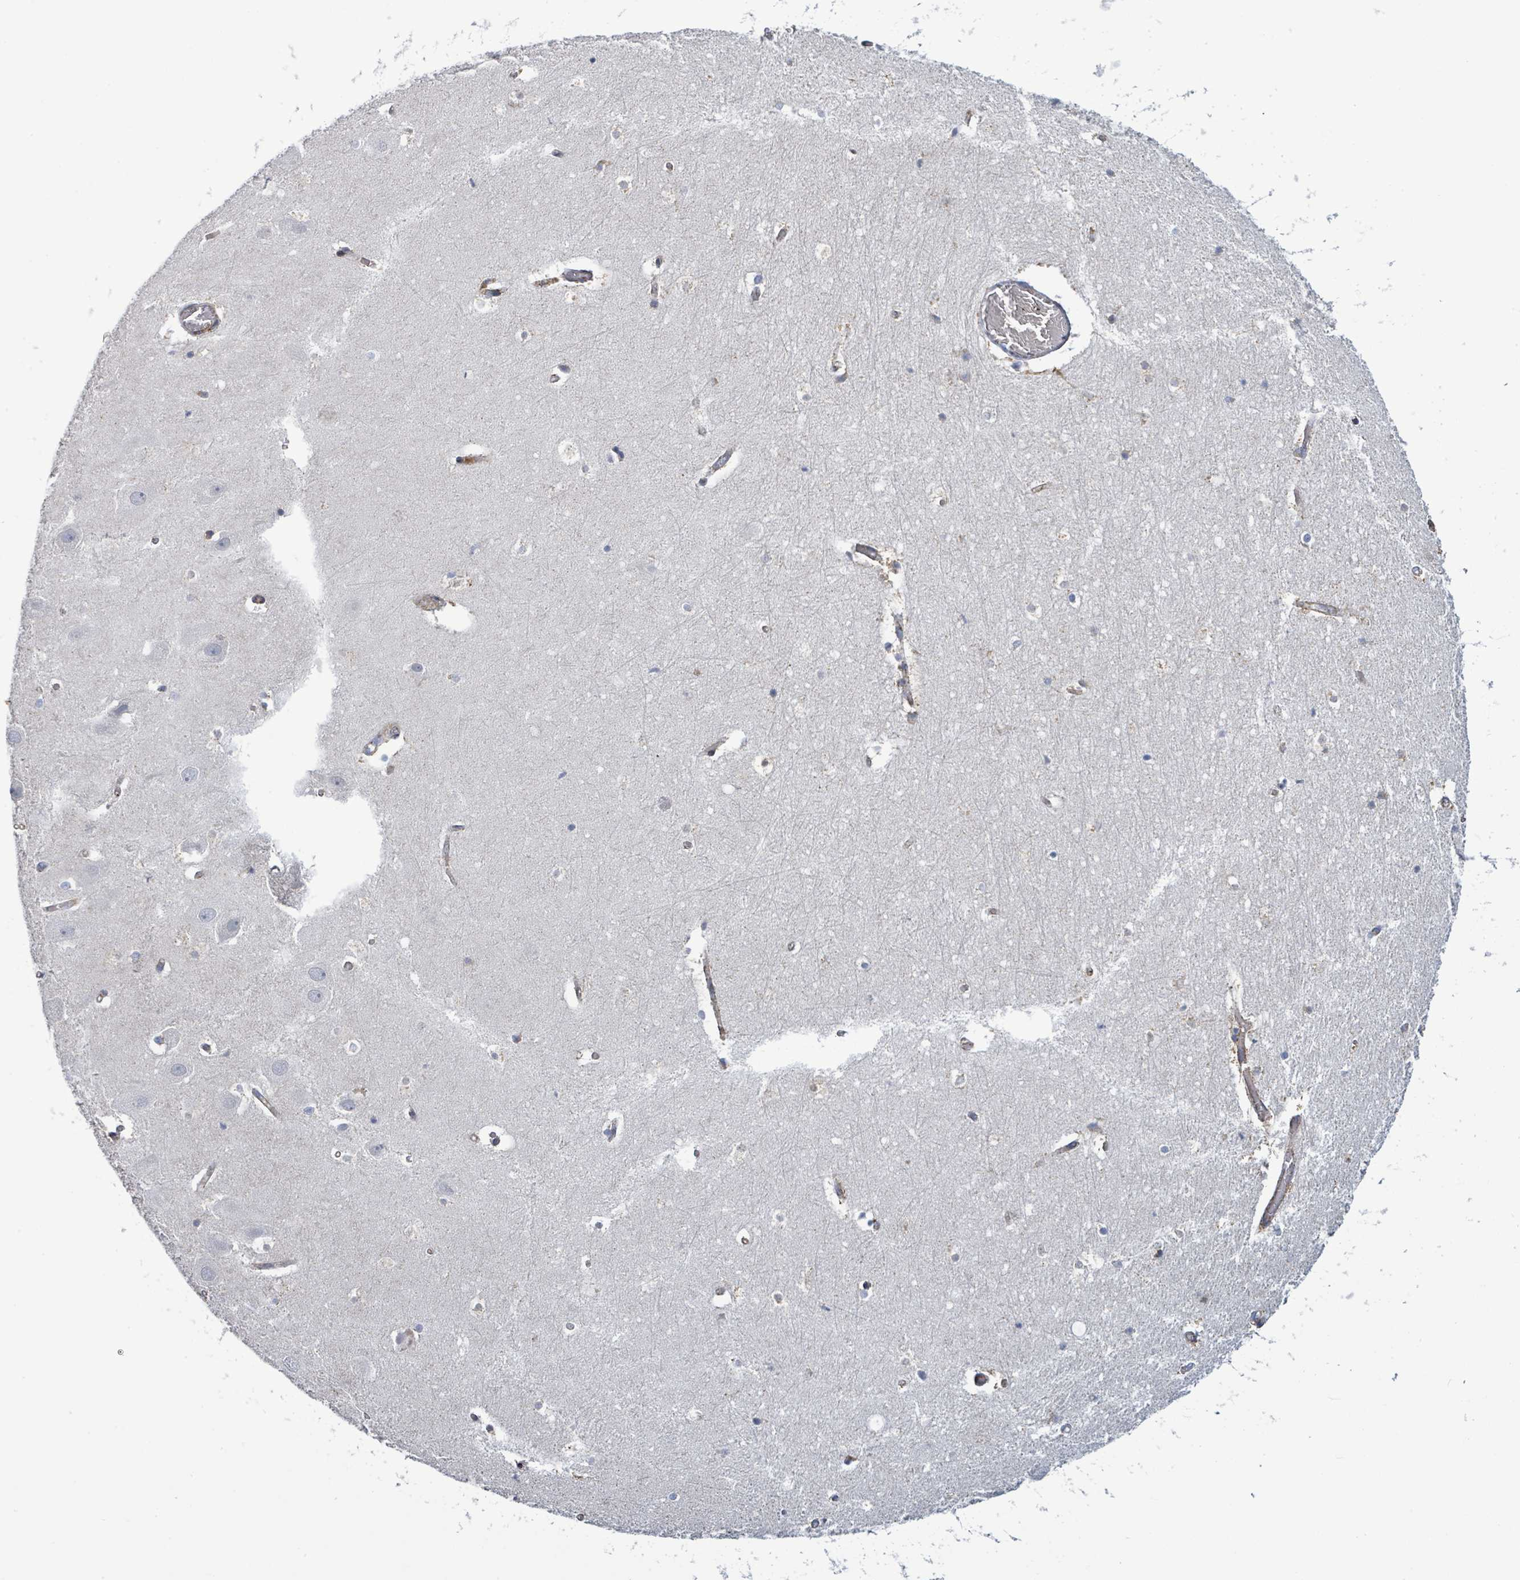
{"staining": {"intensity": "negative", "quantity": "none", "location": "none"}, "tissue": "hippocampus", "cell_type": "Glial cells", "image_type": "normal", "snomed": [{"axis": "morphology", "description": "Normal tissue, NOS"}, {"axis": "topography", "description": "Hippocampus"}], "caption": "Glial cells are negative for protein expression in normal human hippocampus. (DAB (3,3'-diaminobenzidine) IHC, high magnification).", "gene": "SUCLG2", "patient": {"sex": "female", "age": 52}}